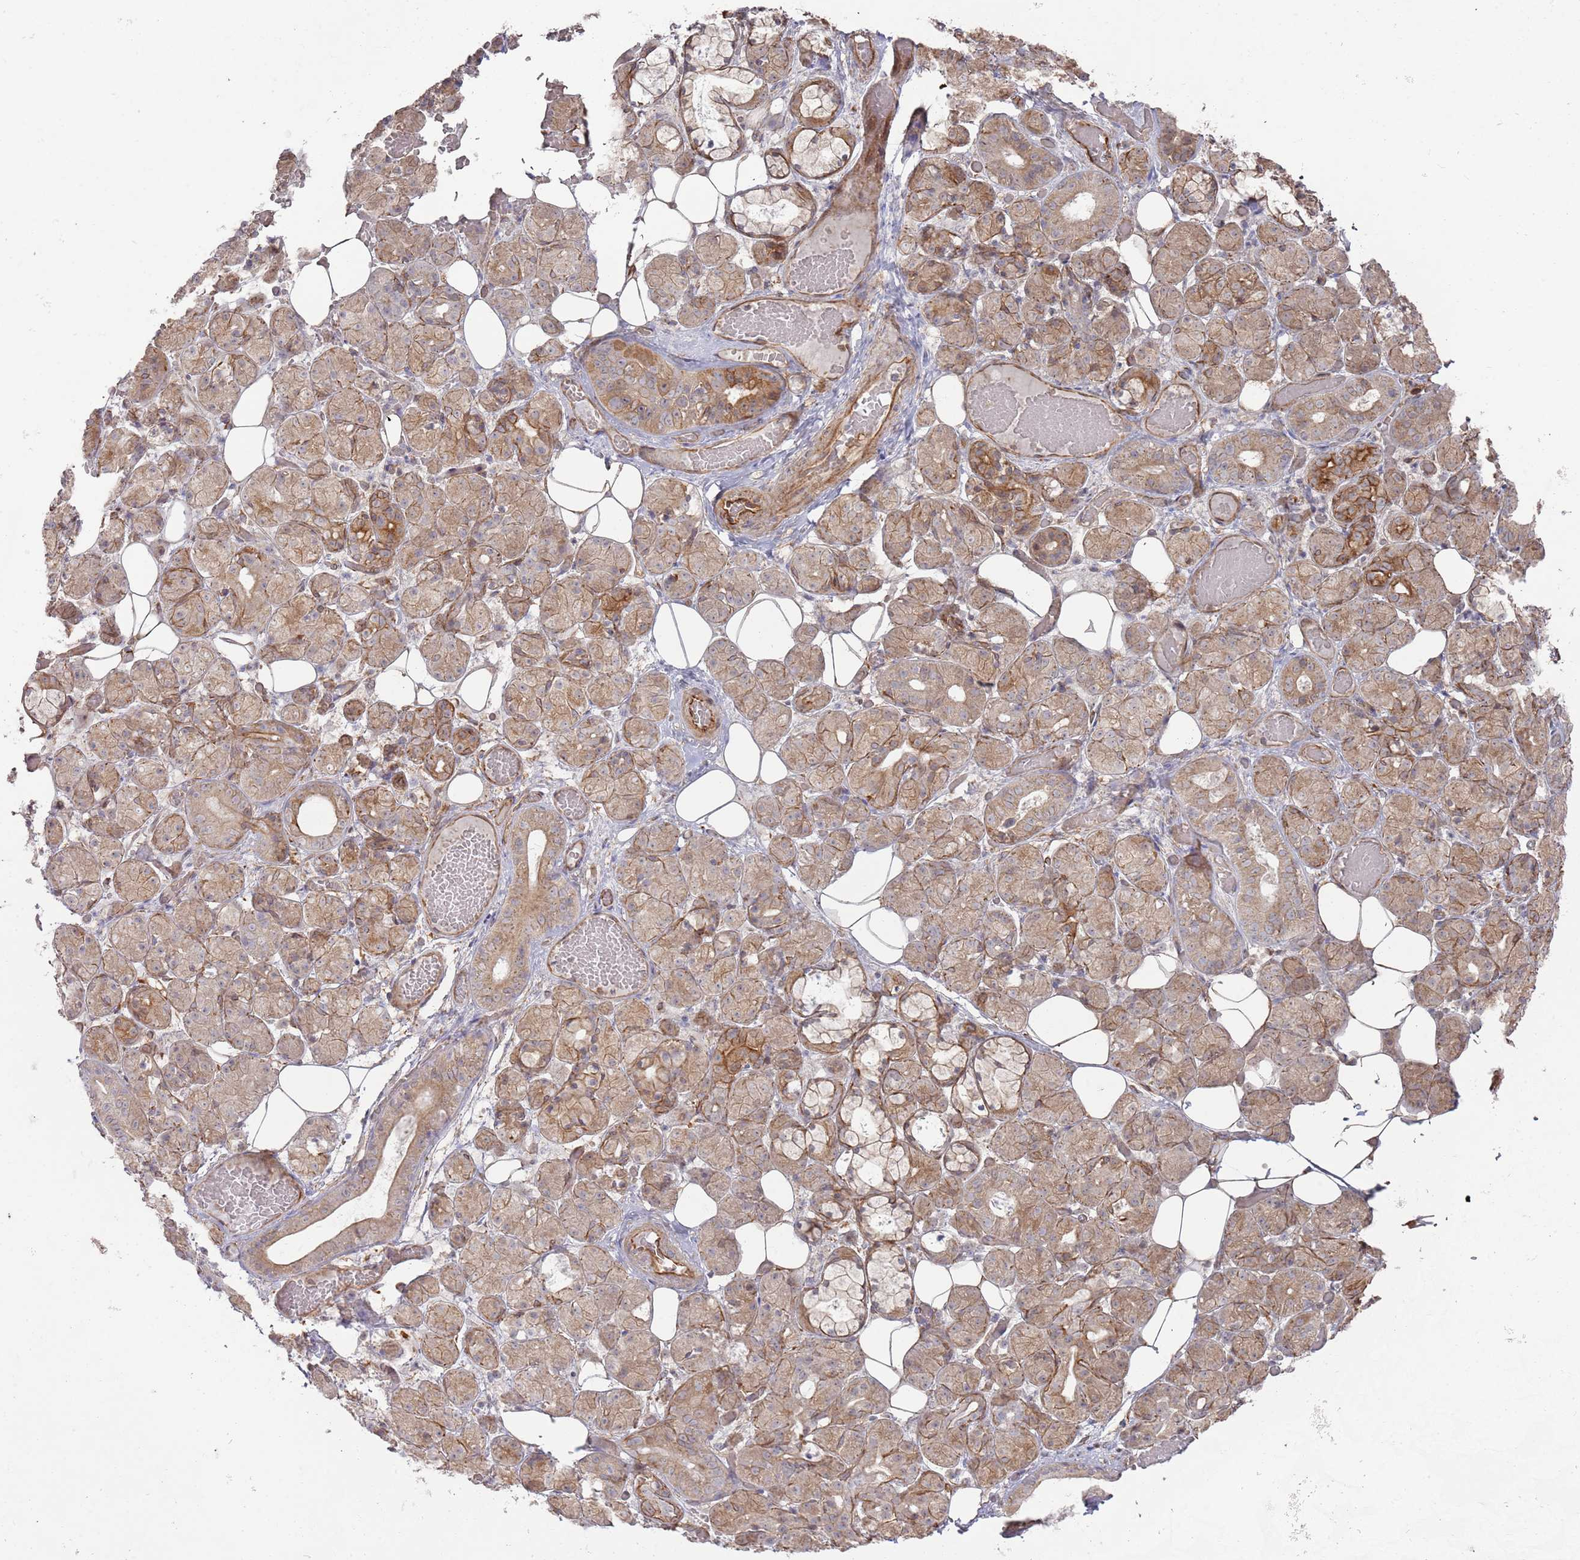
{"staining": {"intensity": "moderate", "quantity": "25%-75%", "location": "cytoplasmic/membranous"}, "tissue": "salivary gland", "cell_type": "Glandular cells", "image_type": "normal", "snomed": [{"axis": "morphology", "description": "Normal tissue, NOS"}, {"axis": "topography", "description": "Salivary gland"}], "caption": "Glandular cells reveal moderate cytoplasmic/membranous staining in about 25%-75% of cells in unremarkable salivary gland. The staining was performed using DAB, with brown indicating positive protein expression. Nuclei are stained blue with hematoxylin.", "gene": "PHF21A", "patient": {"sex": "male", "age": 63}}